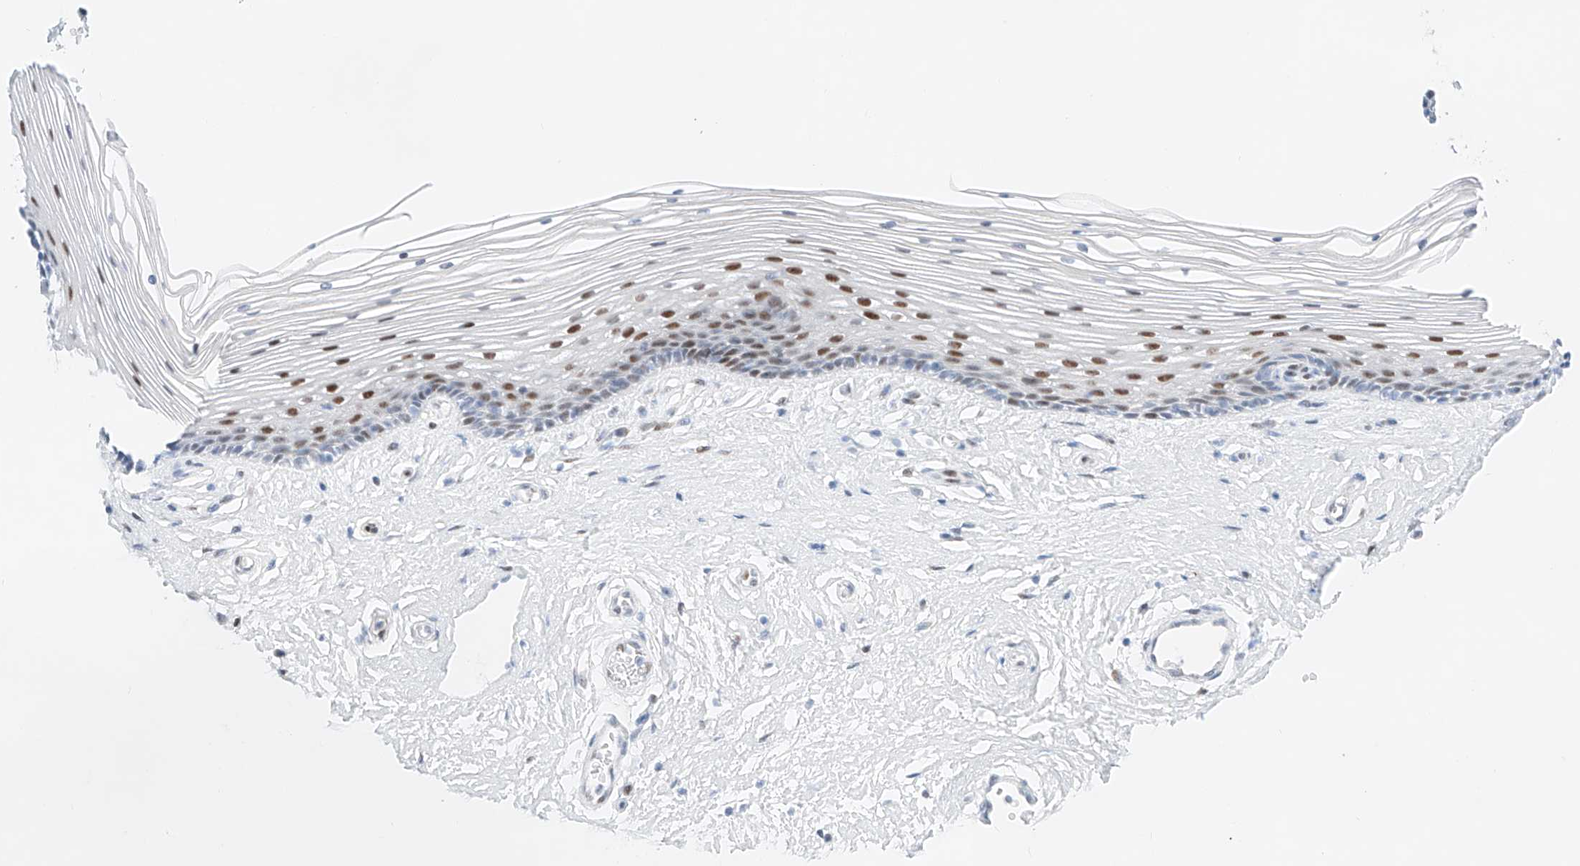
{"staining": {"intensity": "moderate", "quantity": "25%-75%", "location": "nuclear"}, "tissue": "vagina", "cell_type": "Squamous epithelial cells", "image_type": "normal", "snomed": [{"axis": "morphology", "description": "Normal tissue, NOS"}, {"axis": "topography", "description": "Vagina"}], "caption": "Brown immunohistochemical staining in benign human vagina demonstrates moderate nuclear expression in approximately 25%-75% of squamous epithelial cells. Ihc stains the protein of interest in brown and the nuclei are stained blue.", "gene": "NT5C3B", "patient": {"sex": "female", "age": 46}}